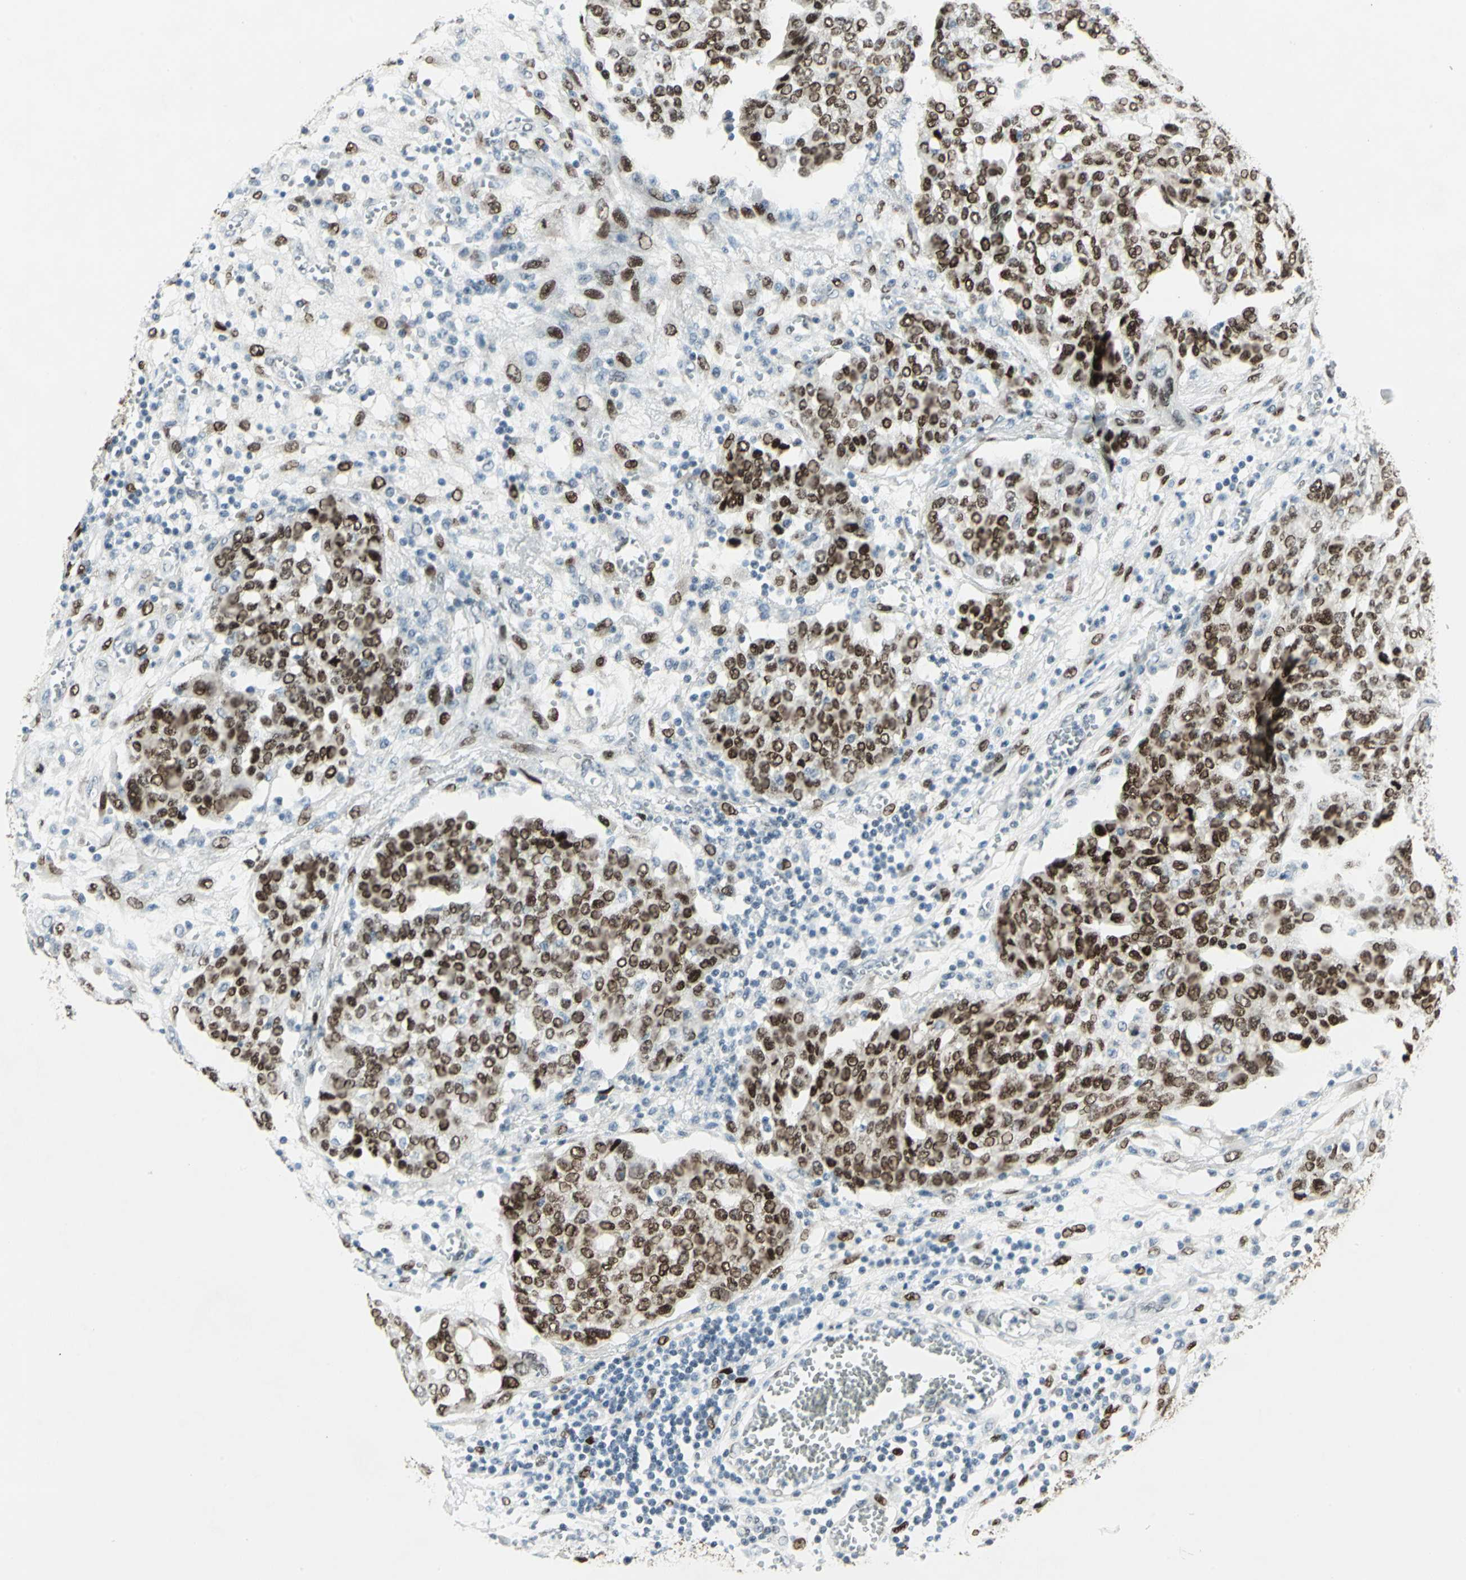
{"staining": {"intensity": "strong", "quantity": ">75%", "location": "nuclear"}, "tissue": "ovarian cancer", "cell_type": "Tumor cells", "image_type": "cancer", "snomed": [{"axis": "morphology", "description": "Cystadenocarcinoma, serous, NOS"}, {"axis": "topography", "description": "Soft tissue"}, {"axis": "topography", "description": "Ovary"}], "caption": "Approximately >75% of tumor cells in human serous cystadenocarcinoma (ovarian) display strong nuclear protein expression as visualized by brown immunohistochemical staining.", "gene": "MEIS2", "patient": {"sex": "female", "age": 57}}